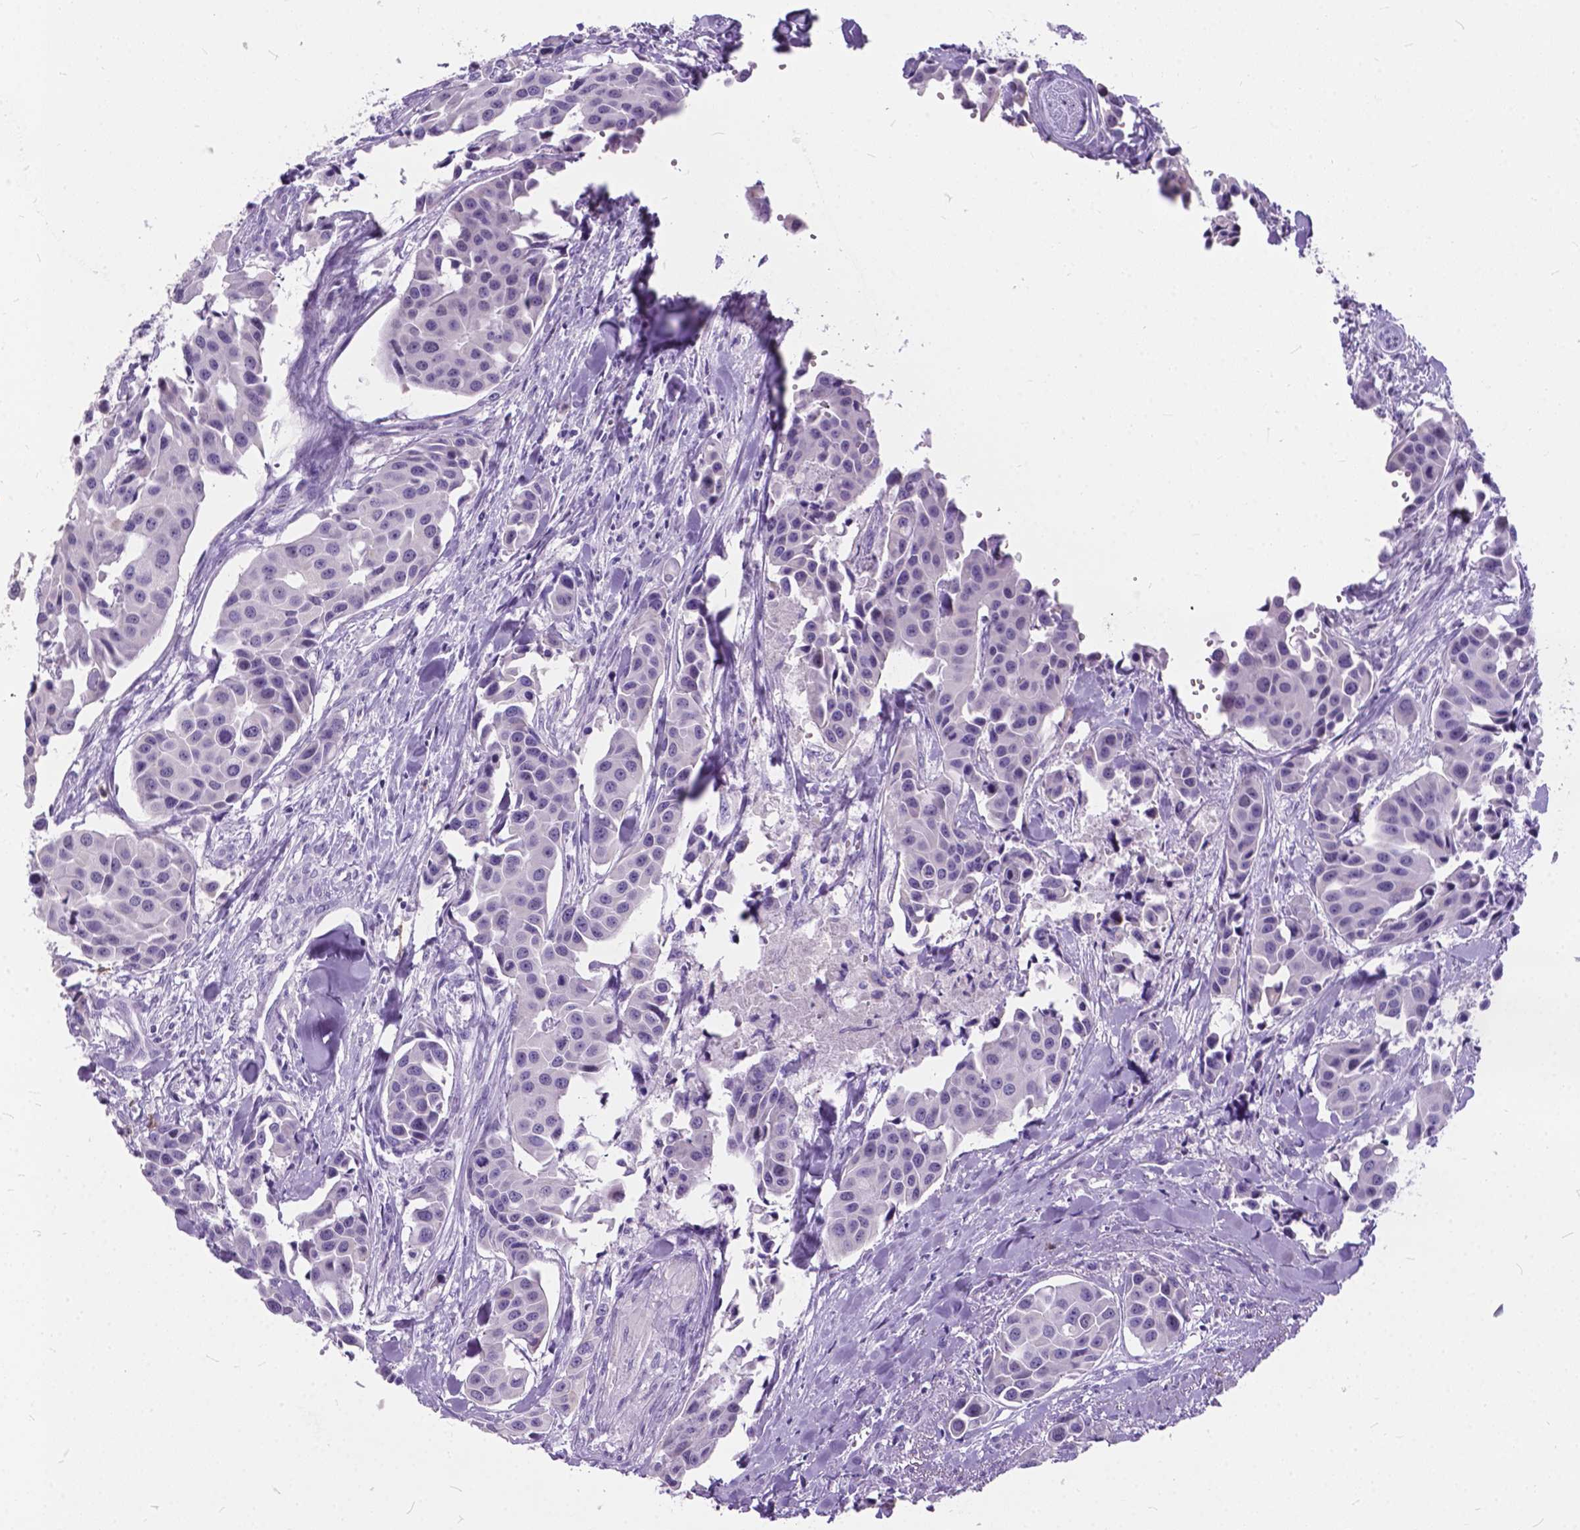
{"staining": {"intensity": "negative", "quantity": "none", "location": "none"}, "tissue": "head and neck cancer", "cell_type": "Tumor cells", "image_type": "cancer", "snomed": [{"axis": "morphology", "description": "Adenocarcinoma, NOS"}, {"axis": "topography", "description": "Head-Neck"}], "caption": "Immunohistochemistry of head and neck cancer exhibits no positivity in tumor cells.", "gene": "BSND", "patient": {"sex": "male", "age": 76}}